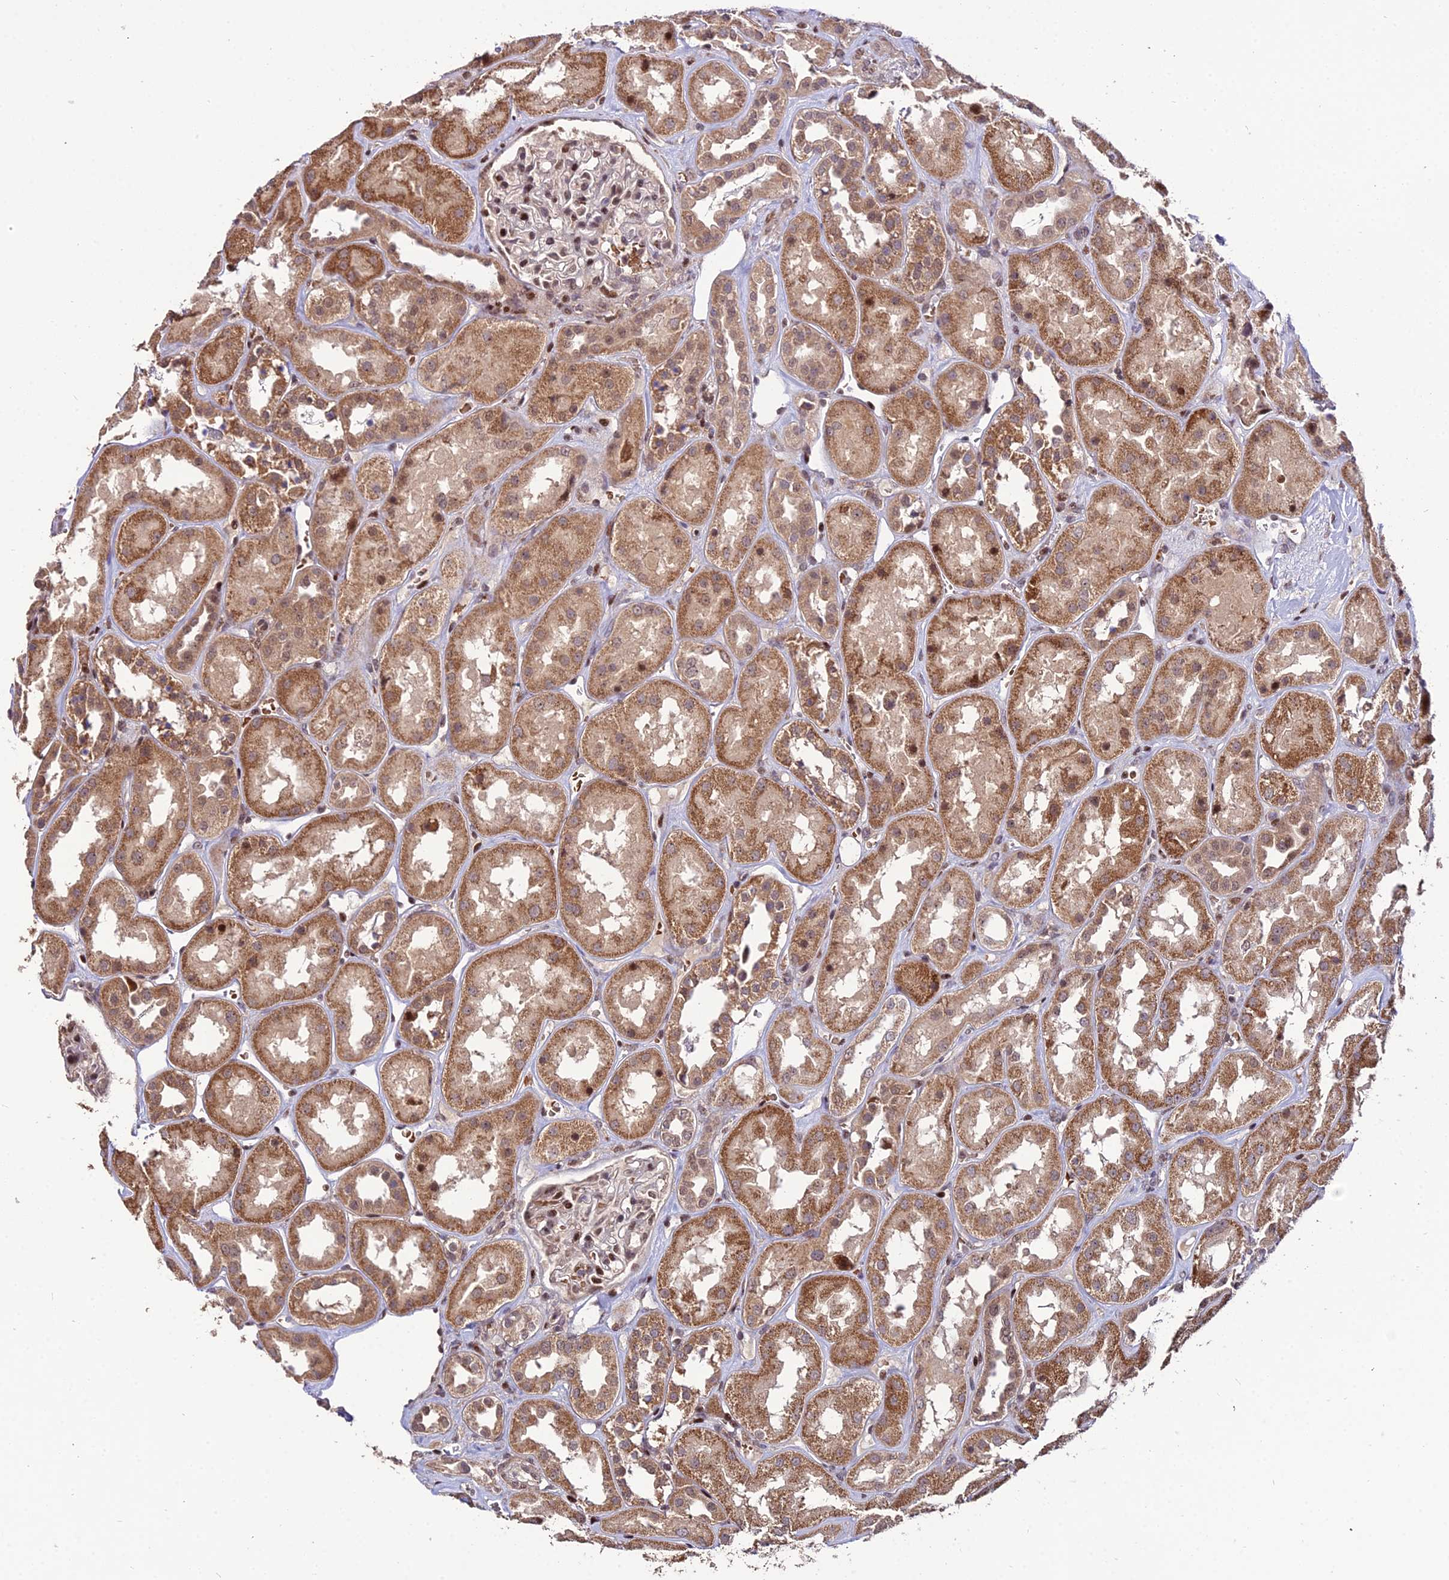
{"staining": {"intensity": "moderate", "quantity": "25%-75%", "location": "nuclear"}, "tissue": "kidney", "cell_type": "Cells in glomeruli", "image_type": "normal", "snomed": [{"axis": "morphology", "description": "Normal tissue, NOS"}, {"axis": "topography", "description": "Kidney"}], "caption": "Moderate nuclear protein positivity is identified in about 25%-75% of cells in glomeruli in kidney.", "gene": "CIB3", "patient": {"sex": "male", "age": 70}}